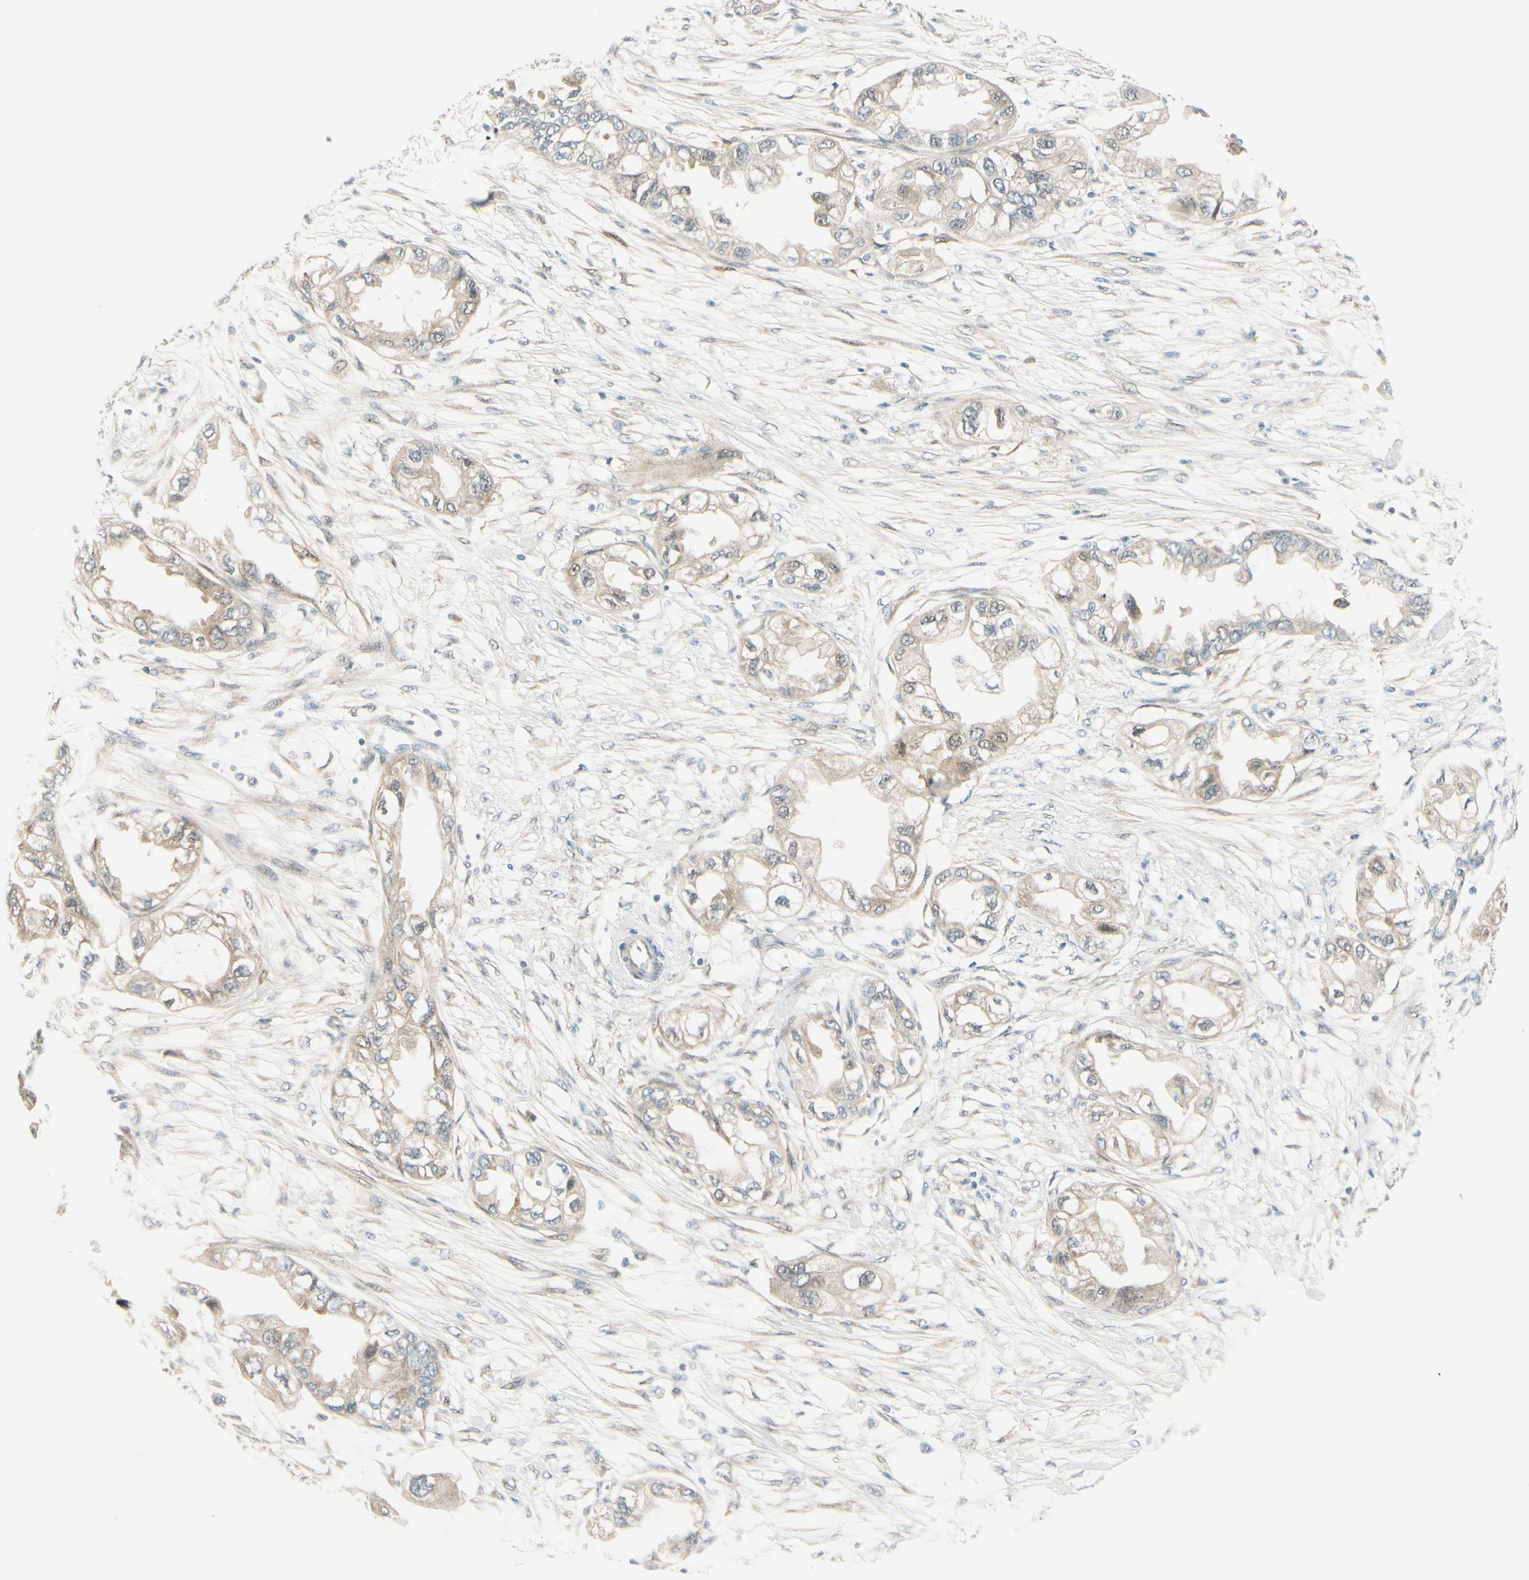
{"staining": {"intensity": "weak", "quantity": "25%-75%", "location": "cytoplasmic/membranous"}, "tissue": "endometrial cancer", "cell_type": "Tumor cells", "image_type": "cancer", "snomed": [{"axis": "morphology", "description": "Adenocarcinoma, NOS"}, {"axis": "topography", "description": "Endometrium"}], "caption": "Immunohistochemistry (IHC) staining of endometrial cancer, which demonstrates low levels of weak cytoplasmic/membranous staining in about 25%-75% of tumor cells indicating weak cytoplasmic/membranous protein expression. The staining was performed using DAB (brown) for protein detection and nuclei were counterstained in hematoxylin (blue).", "gene": "FHL2", "patient": {"sex": "female", "age": 67}}